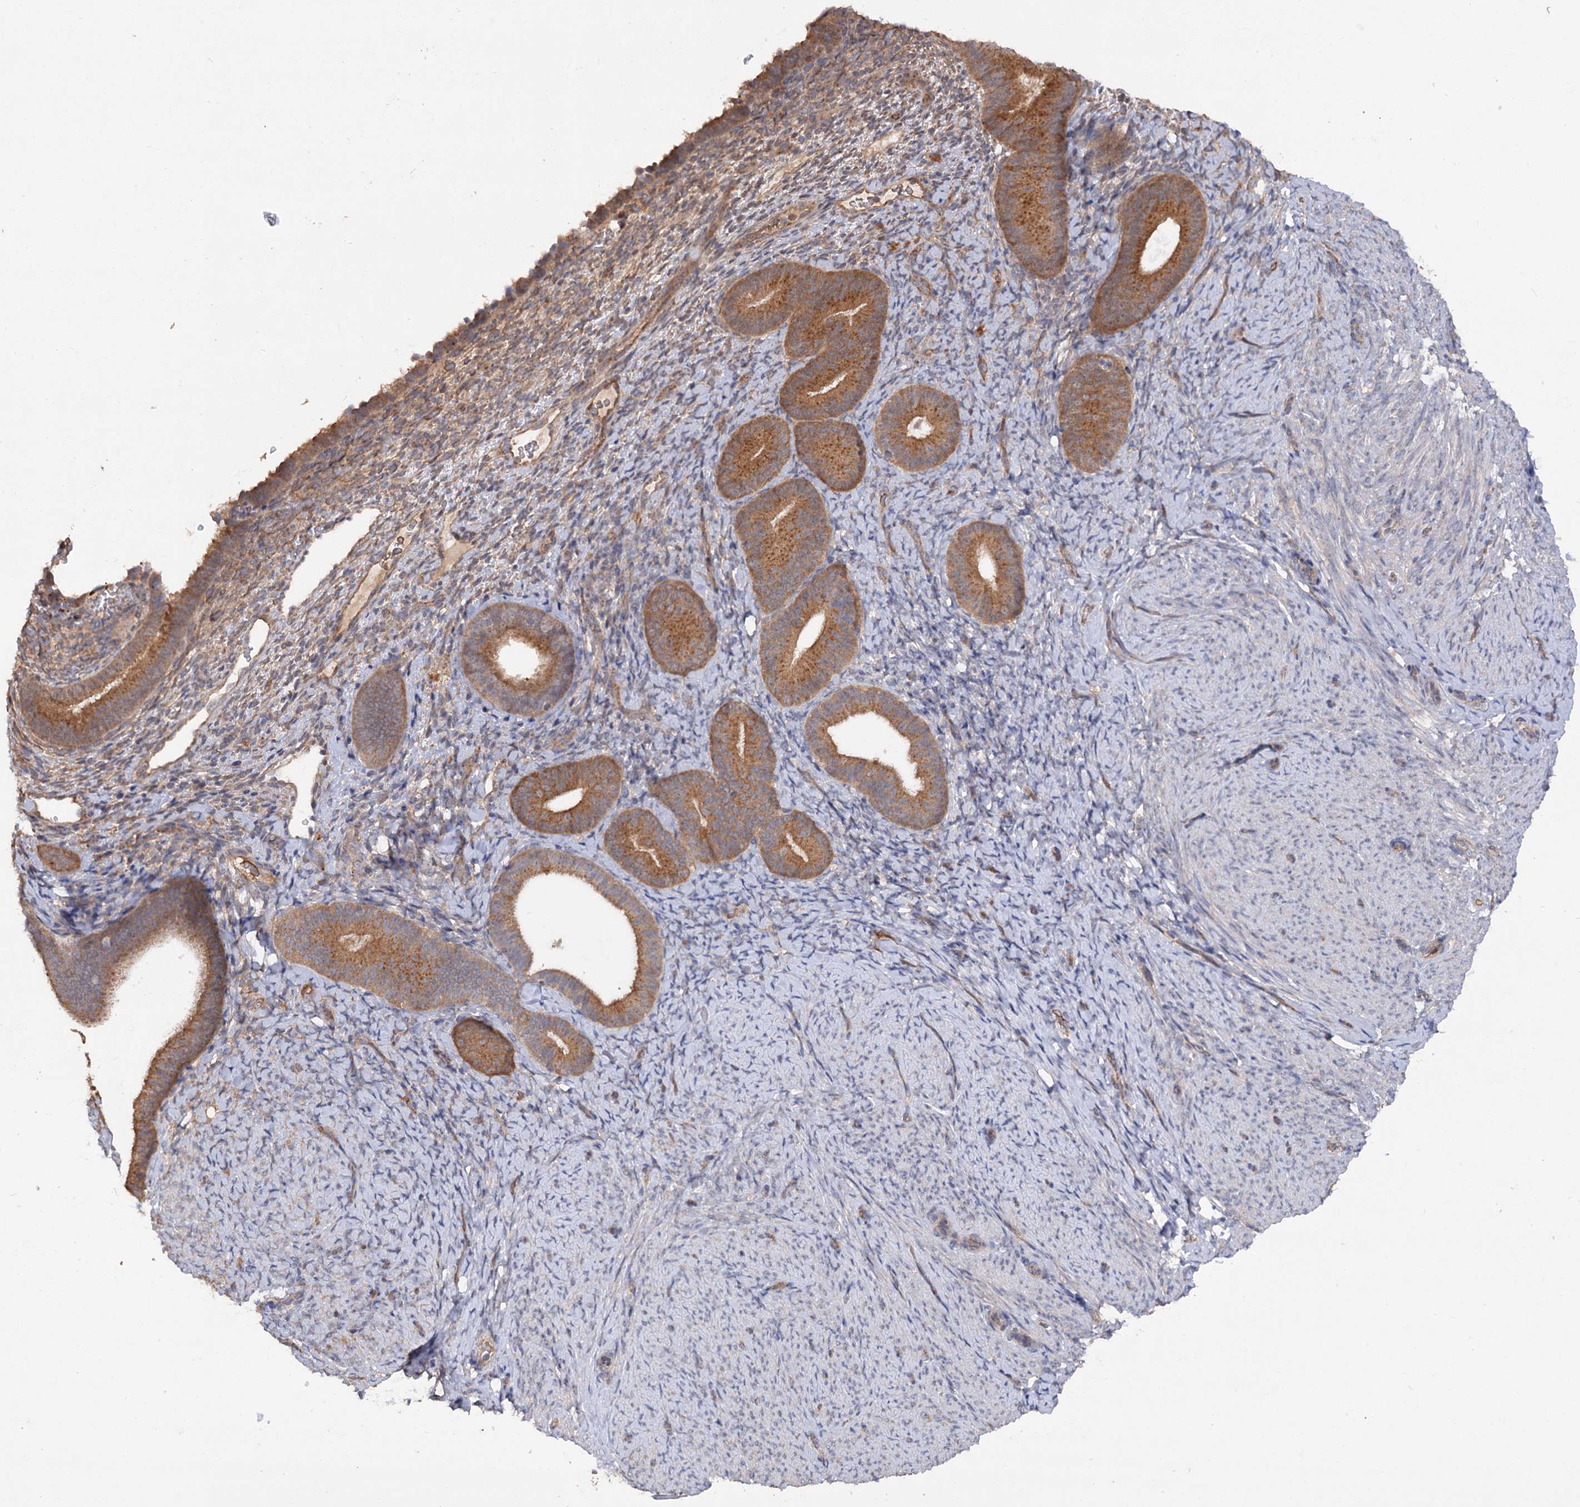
{"staining": {"intensity": "moderate", "quantity": "<25%", "location": "cytoplasmic/membranous"}, "tissue": "endometrium", "cell_type": "Cells in endometrial stroma", "image_type": "normal", "snomed": [{"axis": "morphology", "description": "Normal tissue, NOS"}, {"axis": "topography", "description": "Endometrium"}], "caption": "Immunohistochemical staining of unremarkable human endometrium exhibits <25% levels of moderate cytoplasmic/membranous protein expression in approximately <25% of cells in endometrial stroma.", "gene": "NUDCD2", "patient": {"sex": "female", "age": 65}}